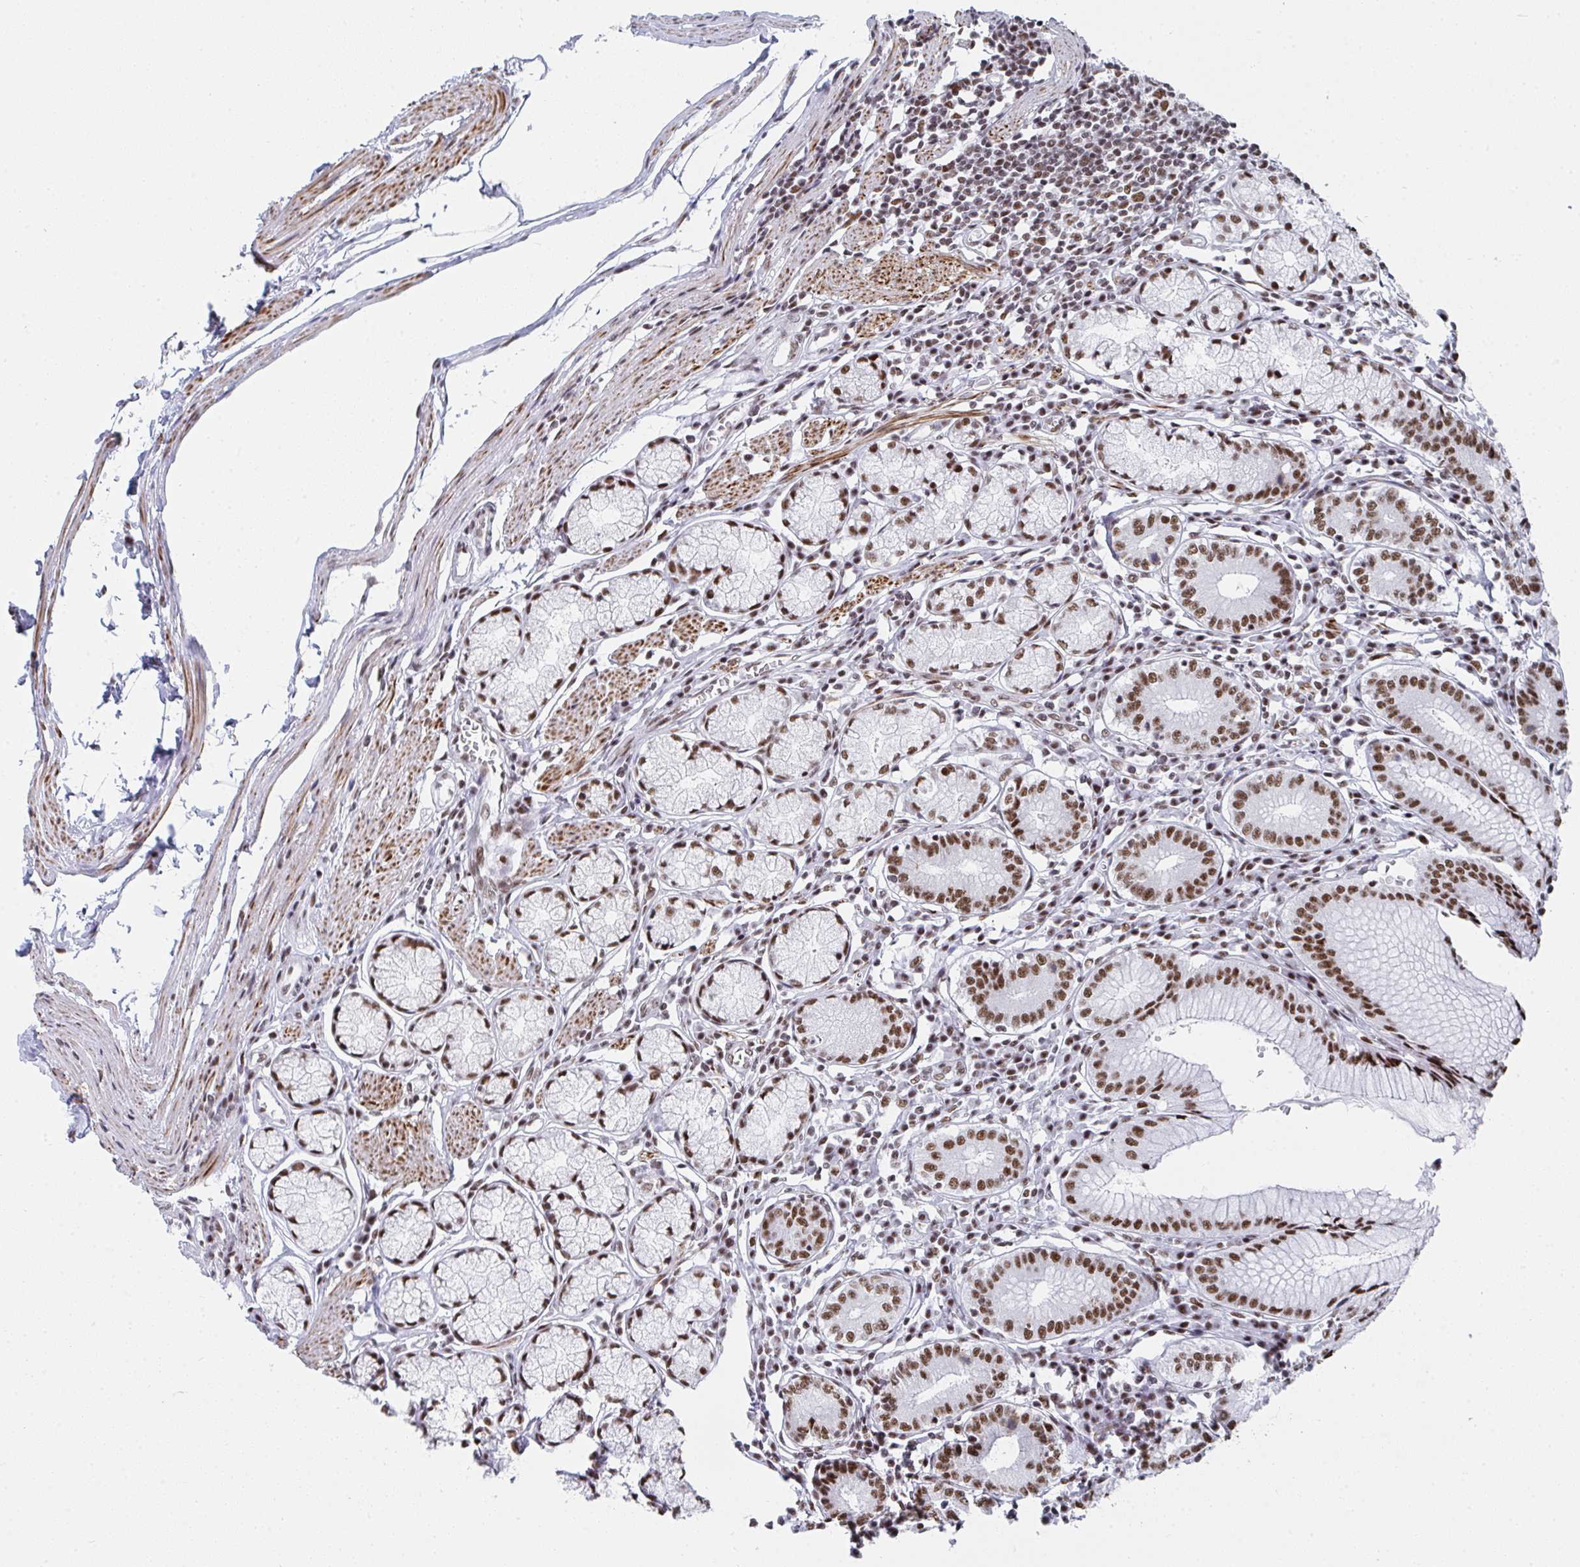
{"staining": {"intensity": "moderate", "quantity": ">75%", "location": "nuclear"}, "tissue": "stomach", "cell_type": "Glandular cells", "image_type": "normal", "snomed": [{"axis": "morphology", "description": "Normal tissue, NOS"}, {"axis": "topography", "description": "Stomach"}], "caption": "This photomicrograph reveals immunohistochemistry staining of unremarkable human stomach, with medium moderate nuclear staining in about >75% of glandular cells.", "gene": "SNRNP70", "patient": {"sex": "male", "age": 55}}